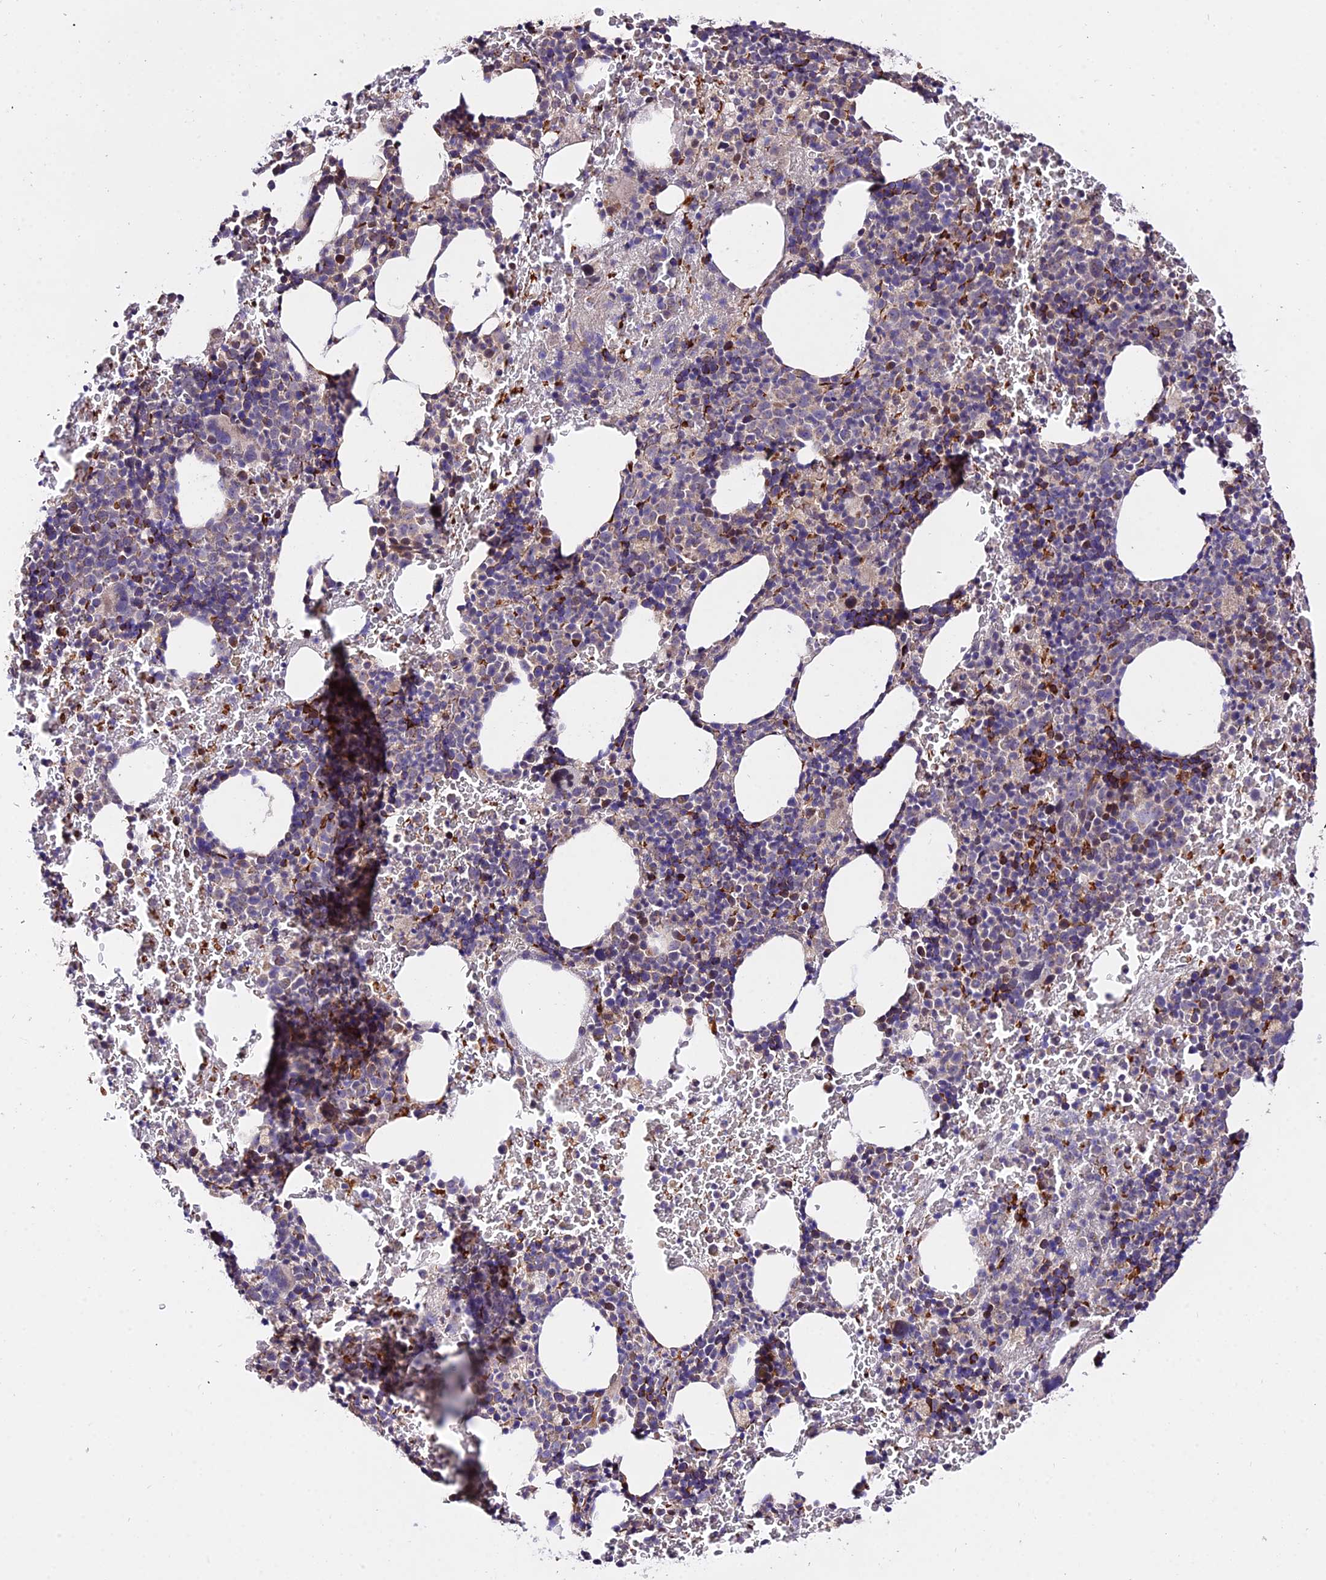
{"staining": {"intensity": "moderate", "quantity": "<25%", "location": "cytoplasmic/membranous"}, "tissue": "bone marrow", "cell_type": "Hematopoietic cells", "image_type": "normal", "snomed": [{"axis": "morphology", "description": "Normal tissue, NOS"}, {"axis": "morphology", "description": "Inflammation, NOS"}, {"axis": "topography", "description": "Bone marrow"}], "caption": "Immunohistochemistry (DAB (3,3'-diaminobenzidine)) staining of unremarkable human bone marrow reveals moderate cytoplasmic/membranous protein positivity in about <25% of hematopoietic cells.", "gene": "WDR5B", "patient": {"sex": "male", "age": 72}}